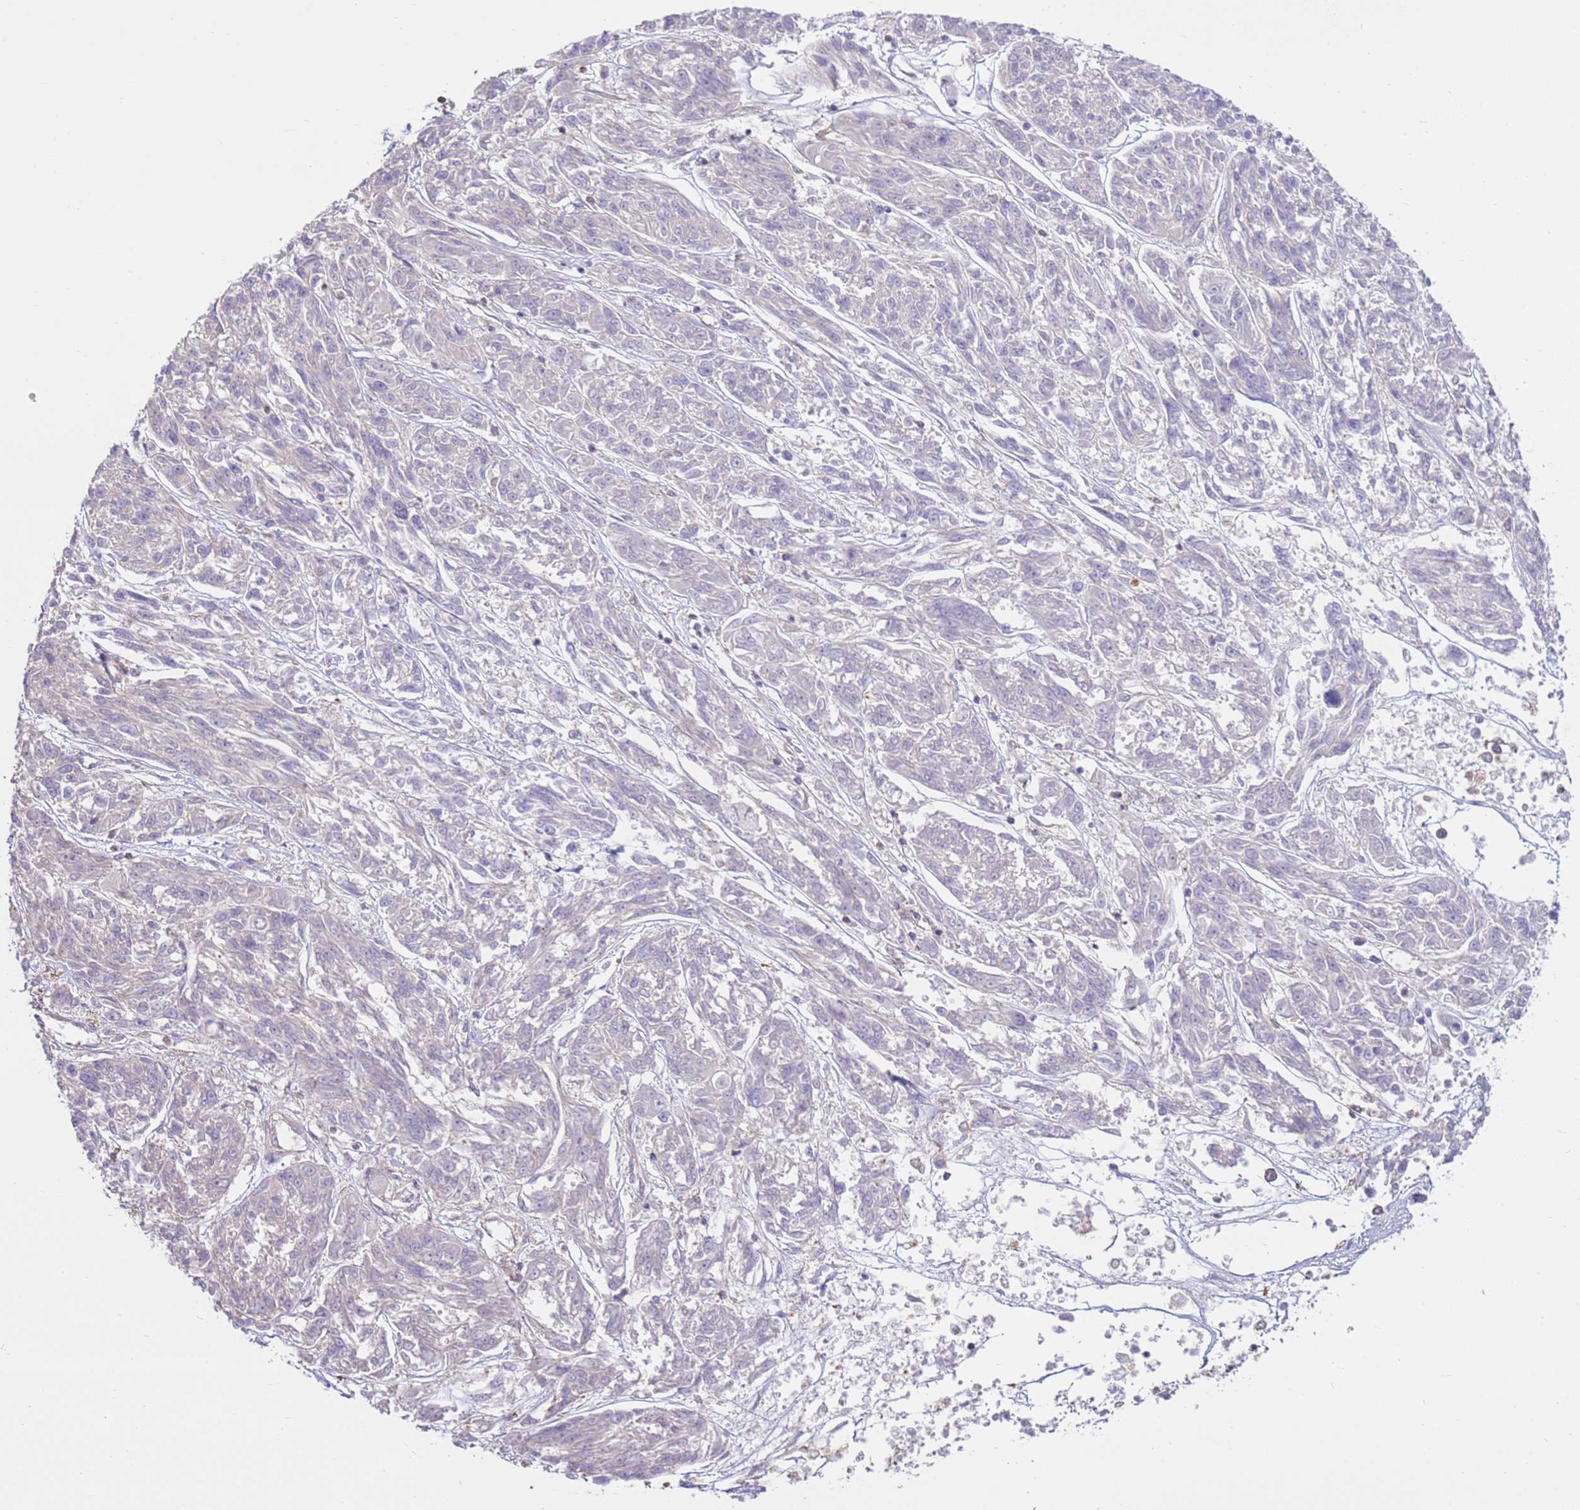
{"staining": {"intensity": "negative", "quantity": "none", "location": "none"}, "tissue": "melanoma", "cell_type": "Tumor cells", "image_type": "cancer", "snomed": [{"axis": "morphology", "description": "Malignant melanoma, NOS"}, {"axis": "topography", "description": "Skin"}], "caption": "This image is of melanoma stained with IHC to label a protein in brown with the nuclei are counter-stained blue. There is no positivity in tumor cells.", "gene": "EVA1B", "patient": {"sex": "male", "age": 53}}